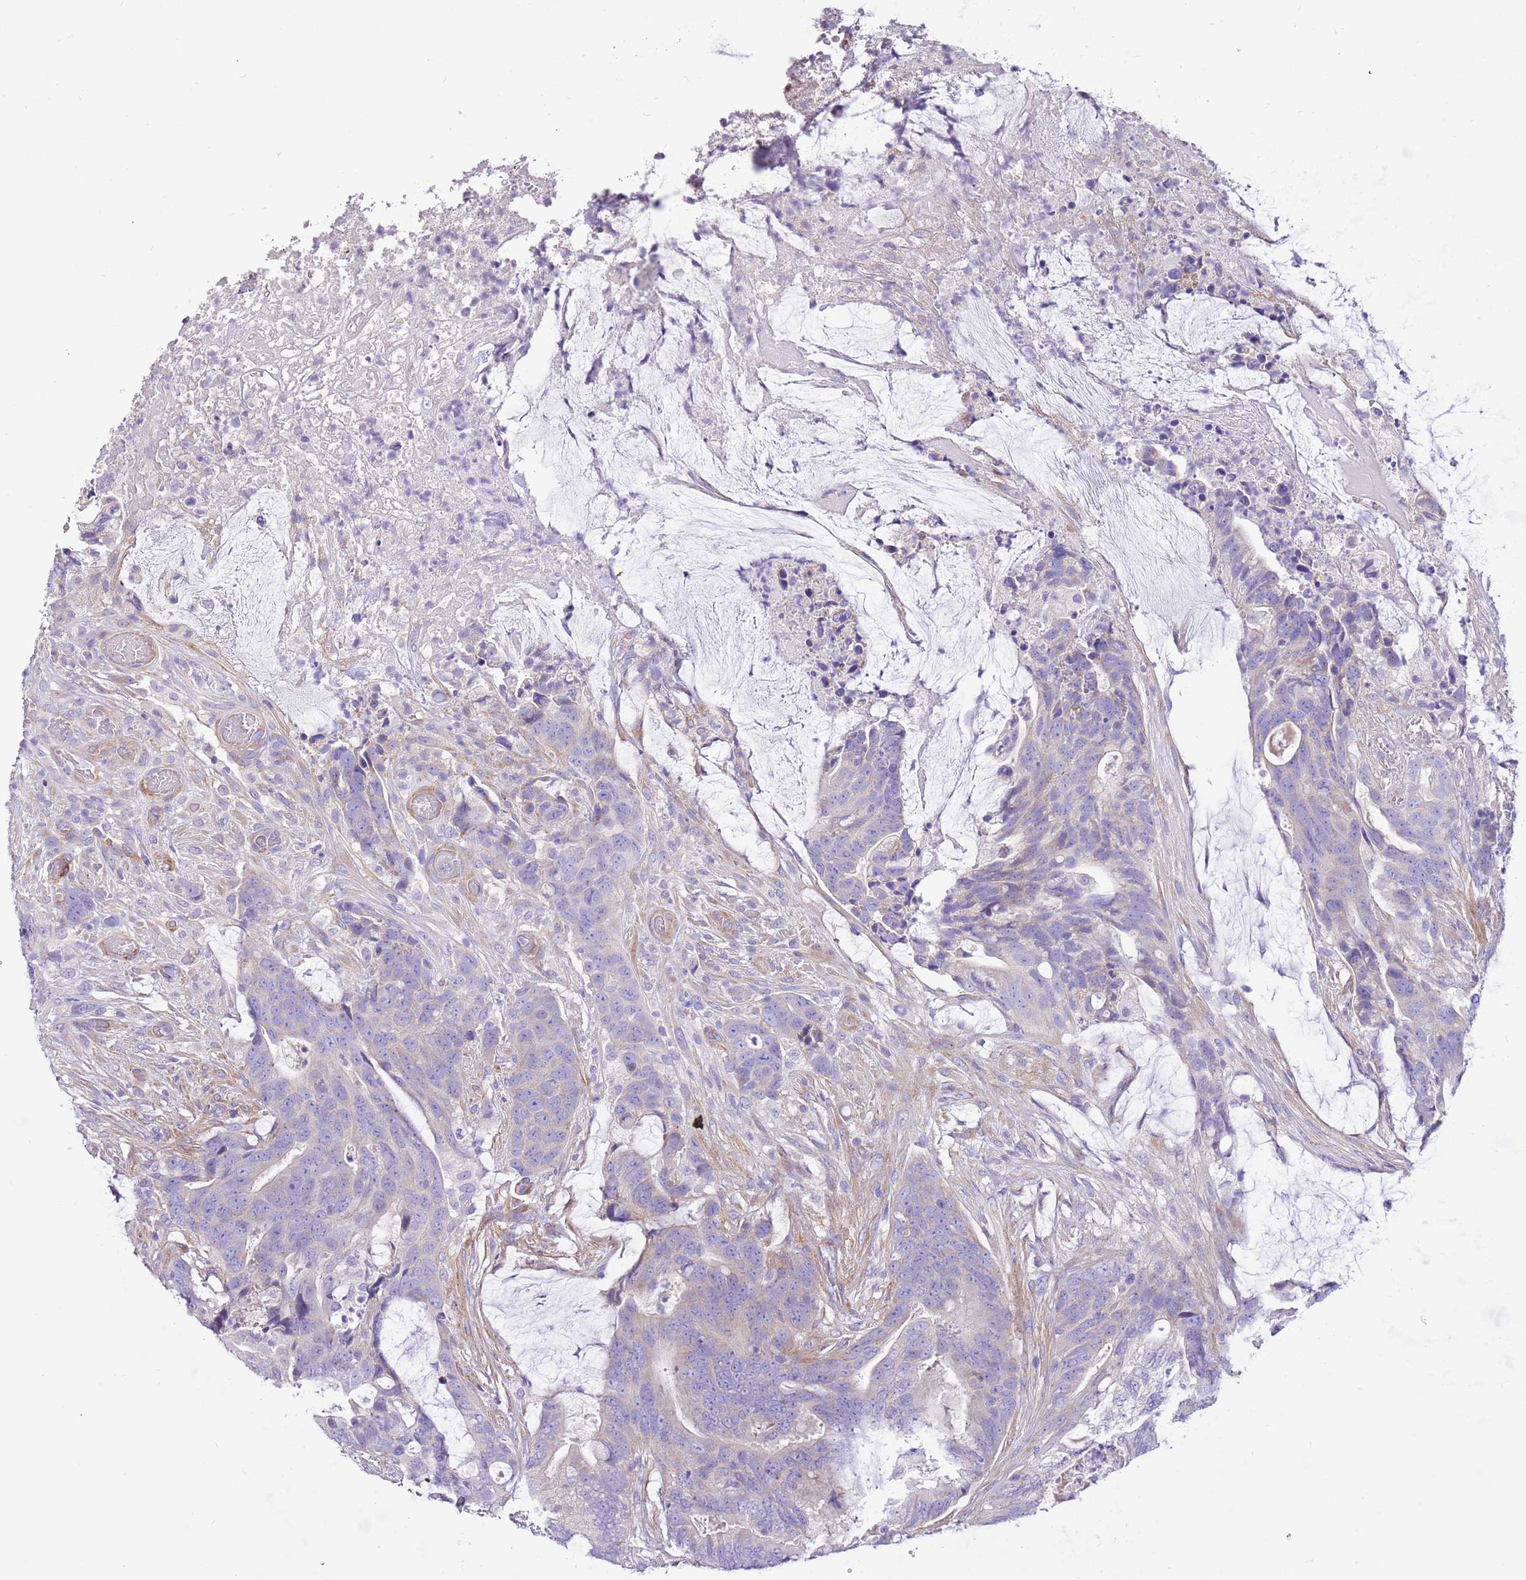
{"staining": {"intensity": "negative", "quantity": "none", "location": "none"}, "tissue": "colorectal cancer", "cell_type": "Tumor cells", "image_type": "cancer", "snomed": [{"axis": "morphology", "description": "Adenocarcinoma, NOS"}, {"axis": "topography", "description": "Colon"}], "caption": "This is an immunohistochemistry (IHC) histopathology image of human colorectal adenocarcinoma. There is no staining in tumor cells.", "gene": "SERINC3", "patient": {"sex": "female", "age": 82}}